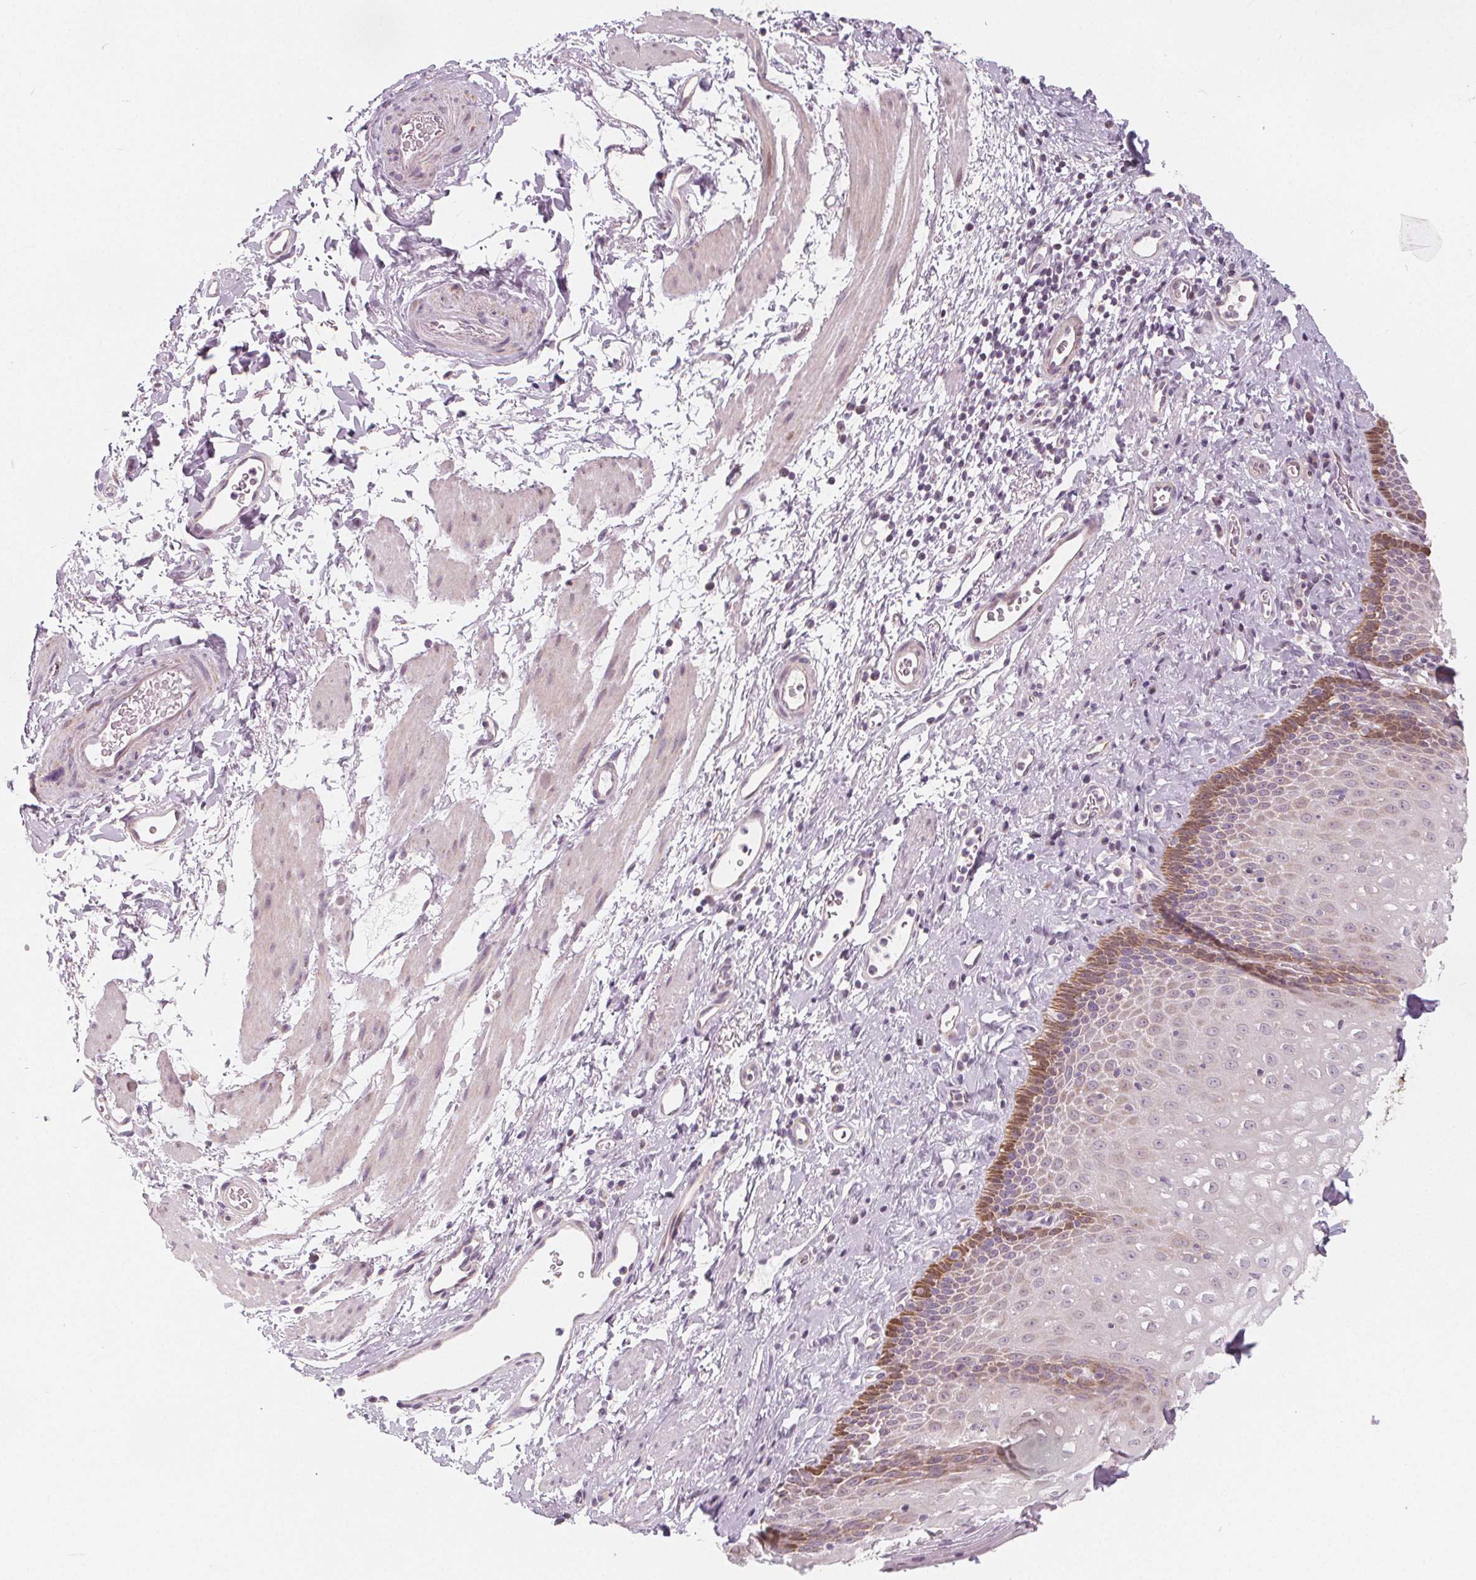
{"staining": {"intensity": "moderate", "quantity": "<25%", "location": "cytoplasmic/membranous"}, "tissue": "esophagus", "cell_type": "Squamous epithelial cells", "image_type": "normal", "snomed": [{"axis": "morphology", "description": "Normal tissue, NOS"}, {"axis": "topography", "description": "Esophagus"}], "caption": "An image of human esophagus stained for a protein exhibits moderate cytoplasmic/membranous brown staining in squamous epithelial cells. (IHC, brightfield microscopy, high magnification).", "gene": "NUP210L", "patient": {"sex": "female", "age": 68}}